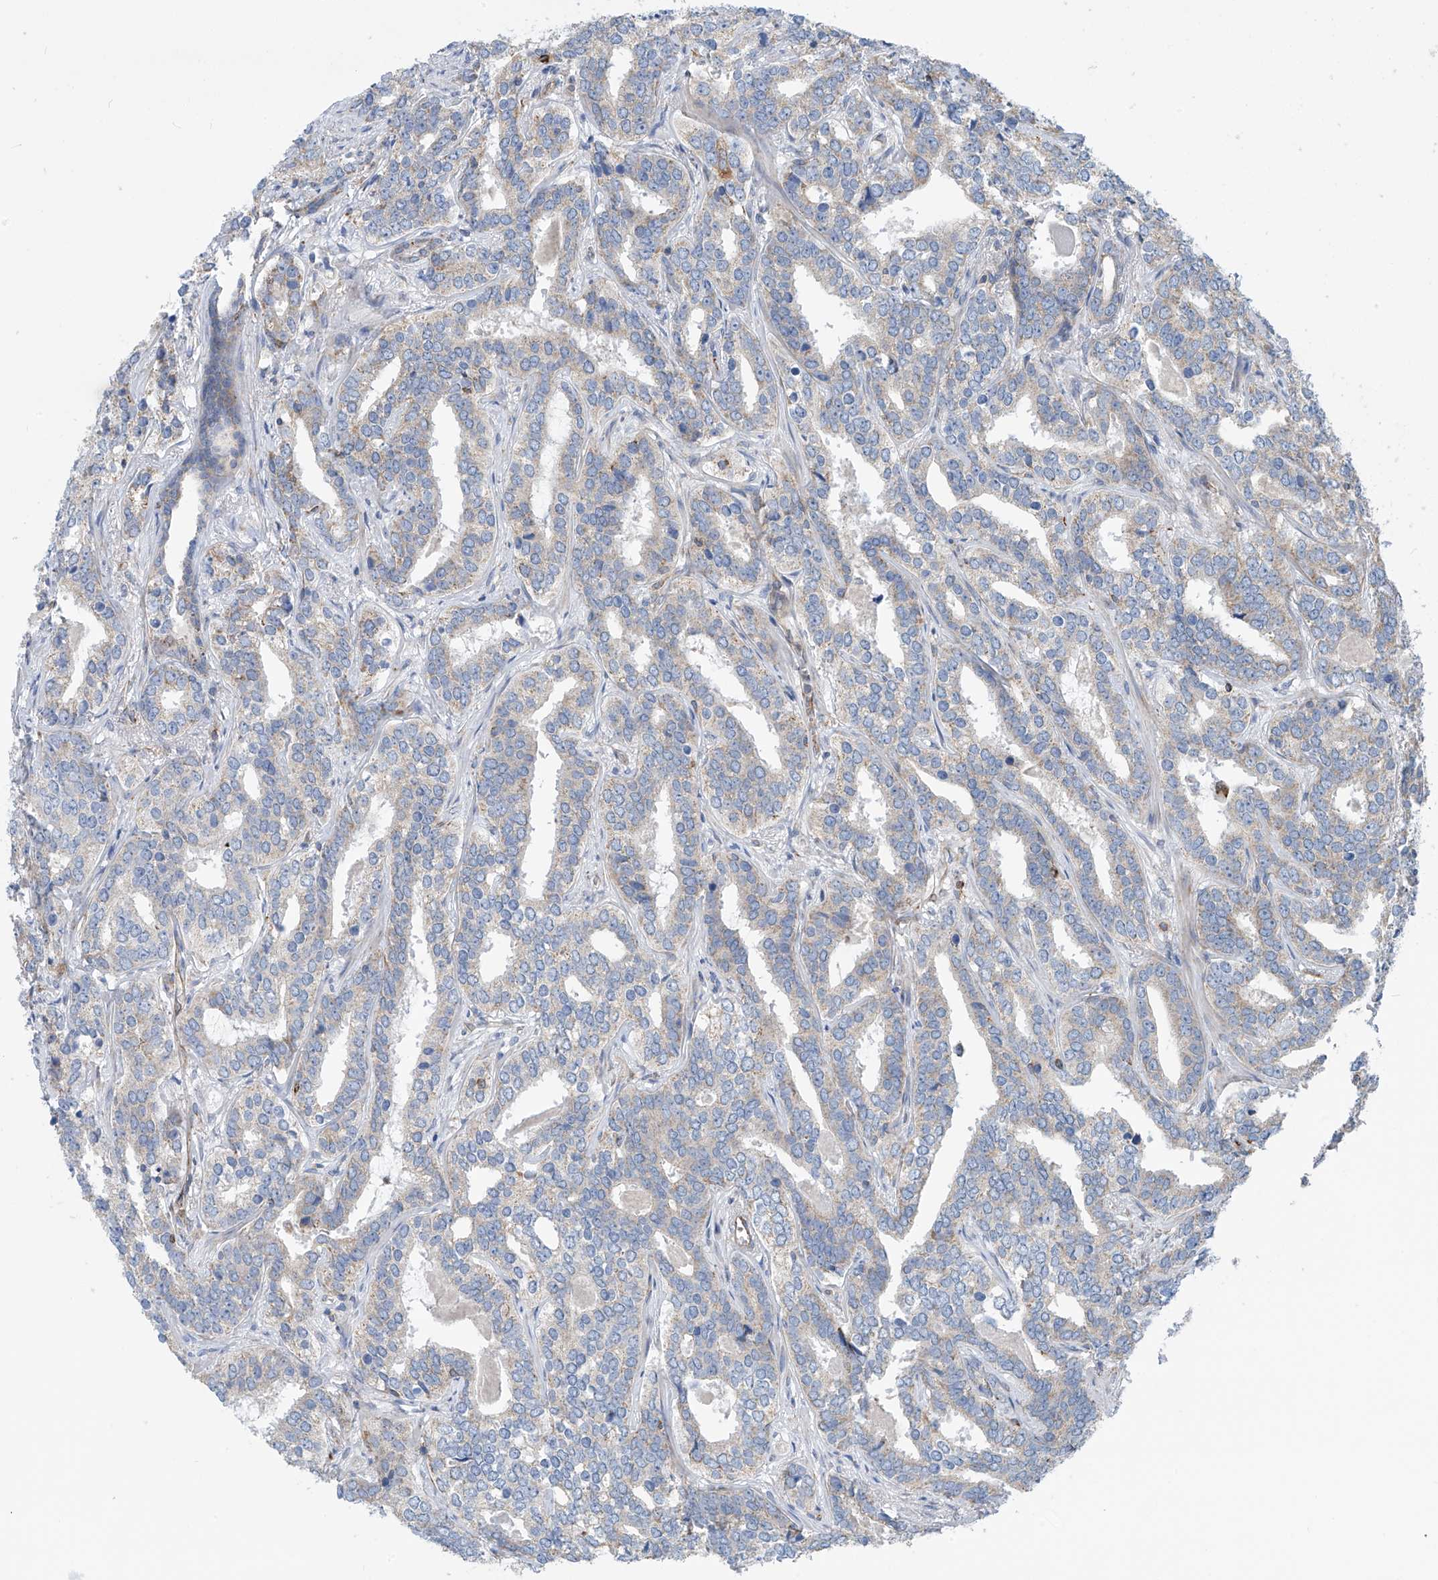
{"staining": {"intensity": "moderate", "quantity": "25%-75%", "location": "cytoplasmic/membranous"}, "tissue": "prostate cancer", "cell_type": "Tumor cells", "image_type": "cancer", "snomed": [{"axis": "morphology", "description": "Adenocarcinoma, High grade"}, {"axis": "topography", "description": "Prostate"}], "caption": "This image displays immunohistochemistry (IHC) staining of adenocarcinoma (high-grade) (prostate), with medium moderate cytoplasmic/membranous staining in about 25%-75% of tumor cells.", "gene": "EIF5B", "patient": {"sex": "male", "age": 62}}